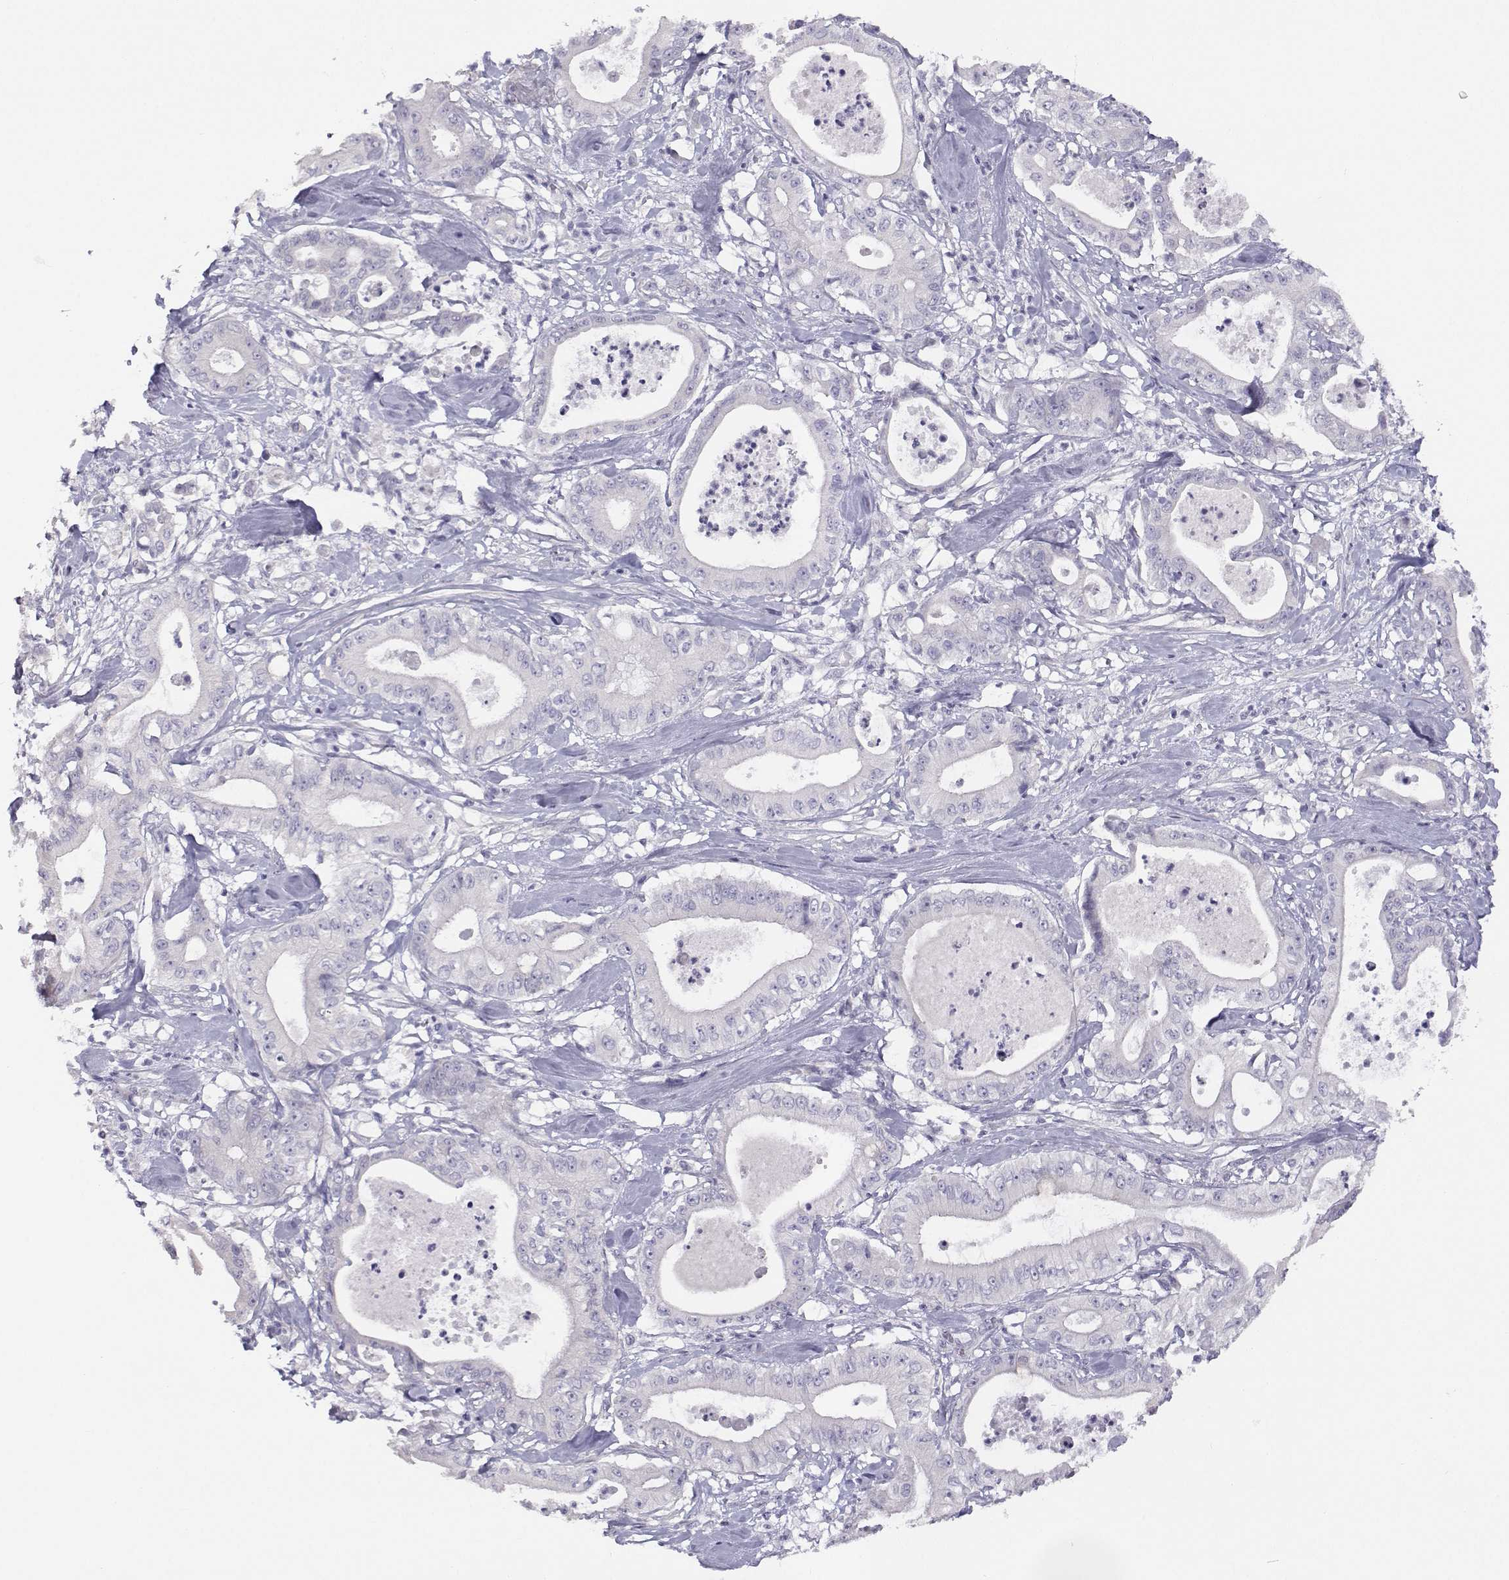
{"staining": {"intensity": "negative", "quantity": "none", "location": "none"}, "tissue": "pancreatic cancer", "cell_type": "Tumor cells", "image_type": "cancer", "snomed": [{"axis": "morphology", "description": "Adenocarcinoma, NOS"}, {"axis": "topography", "description": "Pancreas"}], "caption": "Pancreatic cancer (adenocarcinoma) was stained to show a protein in brown. There is no significant staining in tumor cells.", "gene": "ANKRD65", "patient": {"sex": "male", "age": 71}}